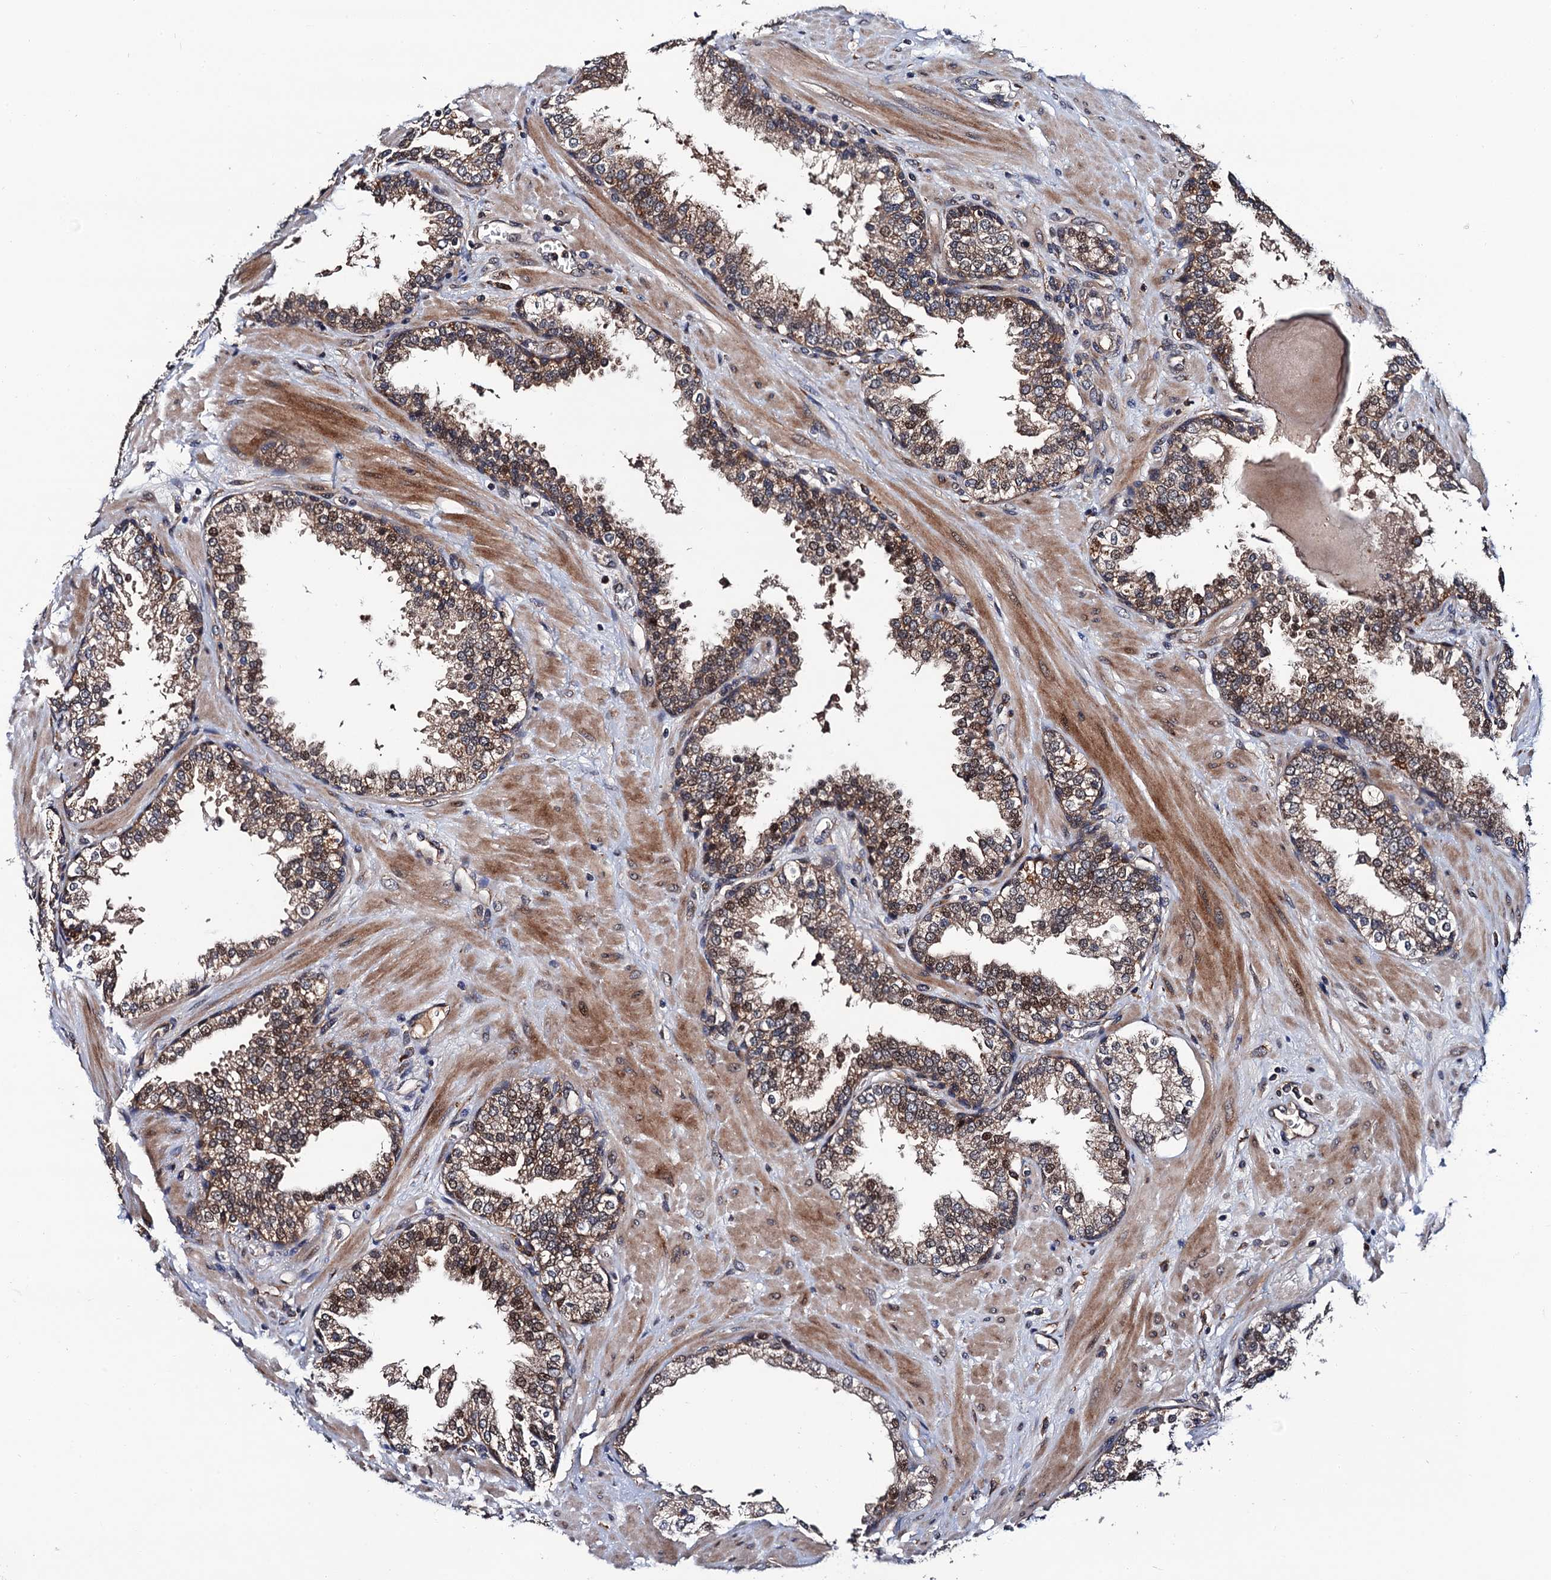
{"staining": {"intensity": "moderate", "quantity": ">75%", "location": "cytoplasmic/membranous,nuclear"}, "tissue": "prostate", "cell_type": "Glandular cells", "image_type": "normal", "snomed": [{"axis": "morphology", "description": "Normal tissue, NOS"}, {"axis": "topography", "description": "Prostate"}], "caption": "The immunohistochemical stain shows moderate cytoplasmic/membranous,nuclear expression in glandular cells of benign prostate. The staining is performed using DAB brown chromogen to label protein expression. The nuclei are counter-stained blue using hematoxylin.", "gene": "VPS35", "patient": {"sex": "male", "age": 51}}